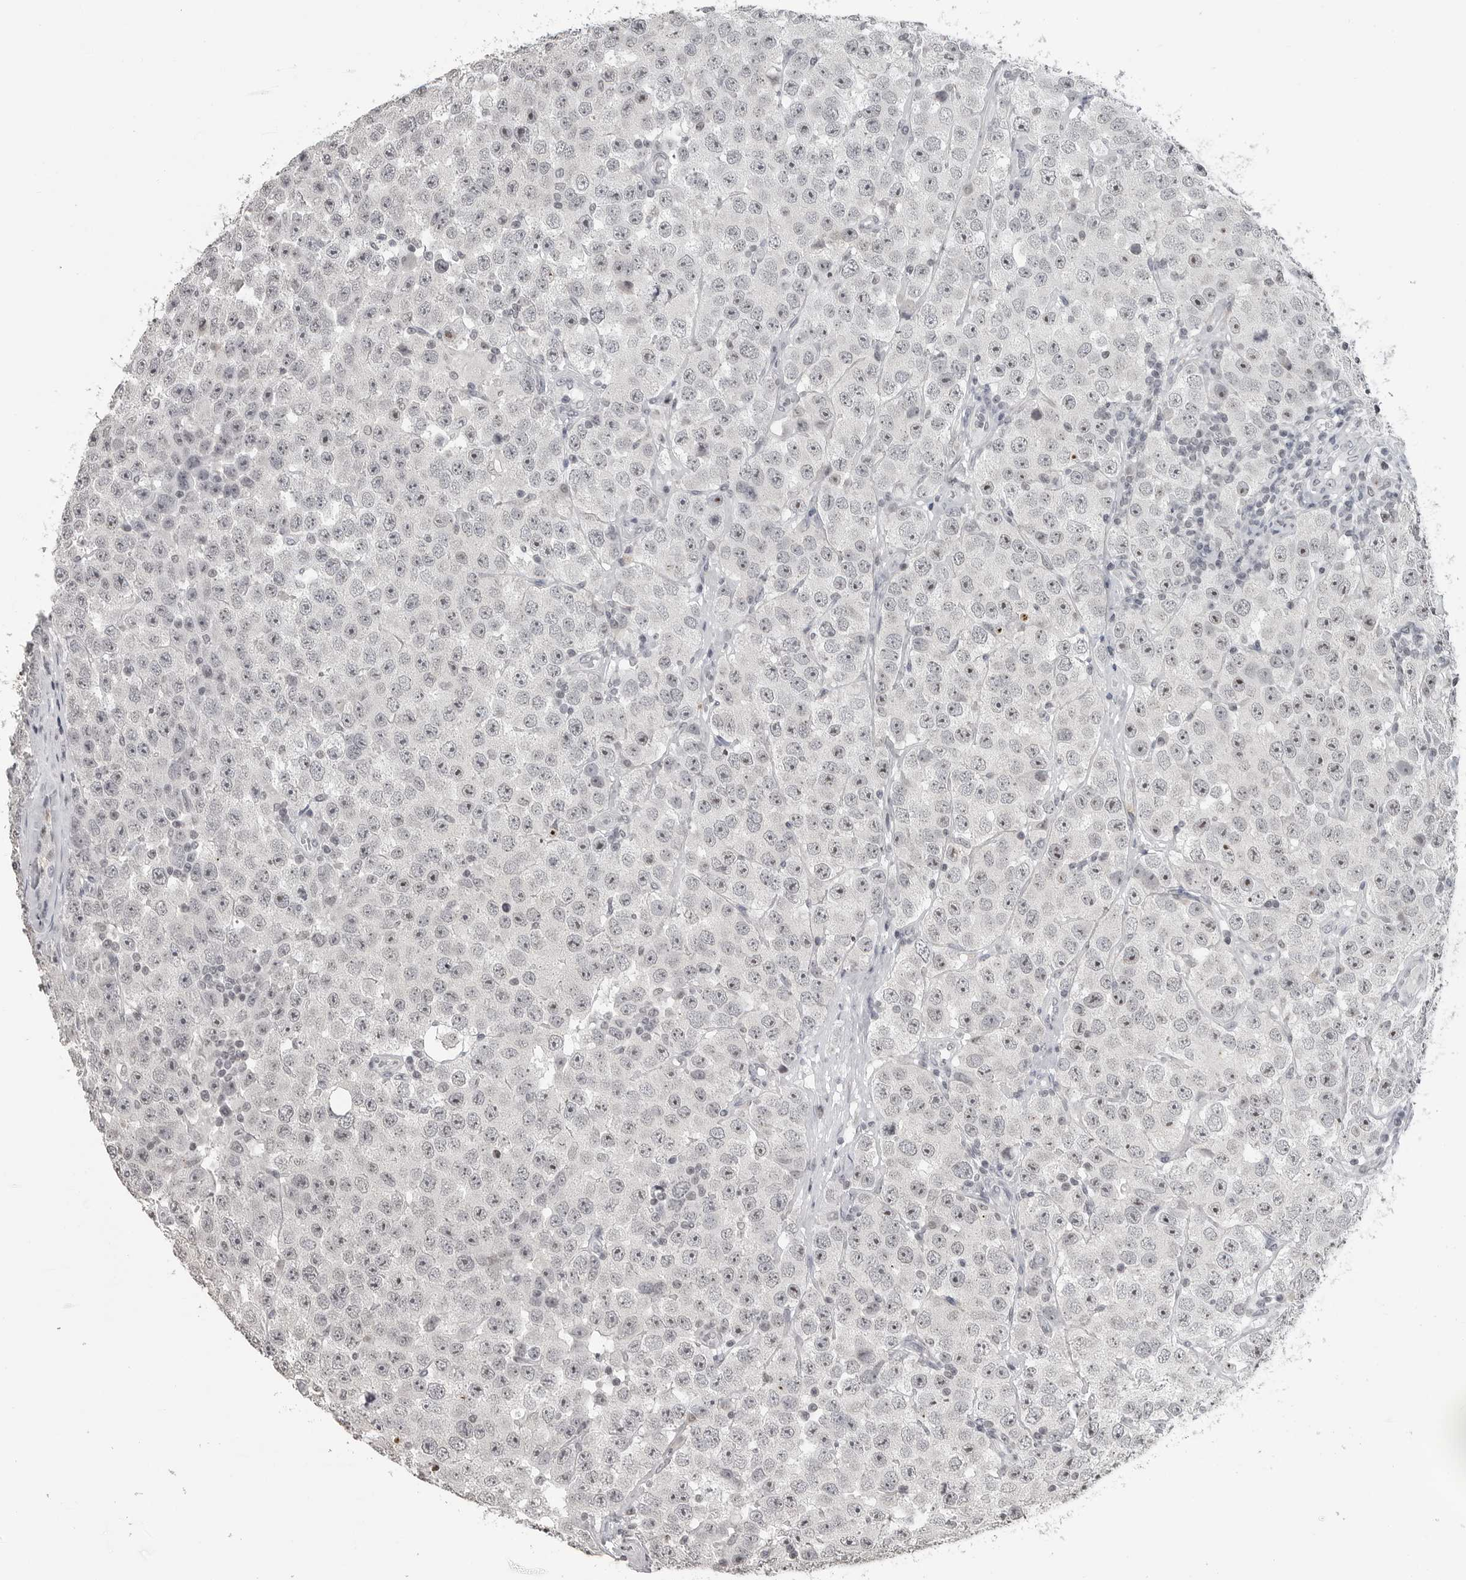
{"staining": {"intensity": "negative", "quantity": "none", "location": "none"}, "tissue": "testis cancer", "cell_type": "Tumor cells", "image_type": "cancer", "snomed": [{"axis": "morphology", "description": "Seminoma, NOS"}, {"axis": "morphology", "description": "Carcinoma, Embryonal, NOS"}, {"axis": "topography", "description": "Testis"}], "caption": "An immunohistochemistry micrograph of embryonal carcinoma (testis) is shown. There is no staining in tumor cells of embryonal carcinoma (testis). (Stains: DAB immunohistochemistry (IHC) with hematoxylin counter stain, Microscopy: brightfield microscopy at high magnification).", "gene": "DDX54", "patient": {"sex": "male", "age": 28}}